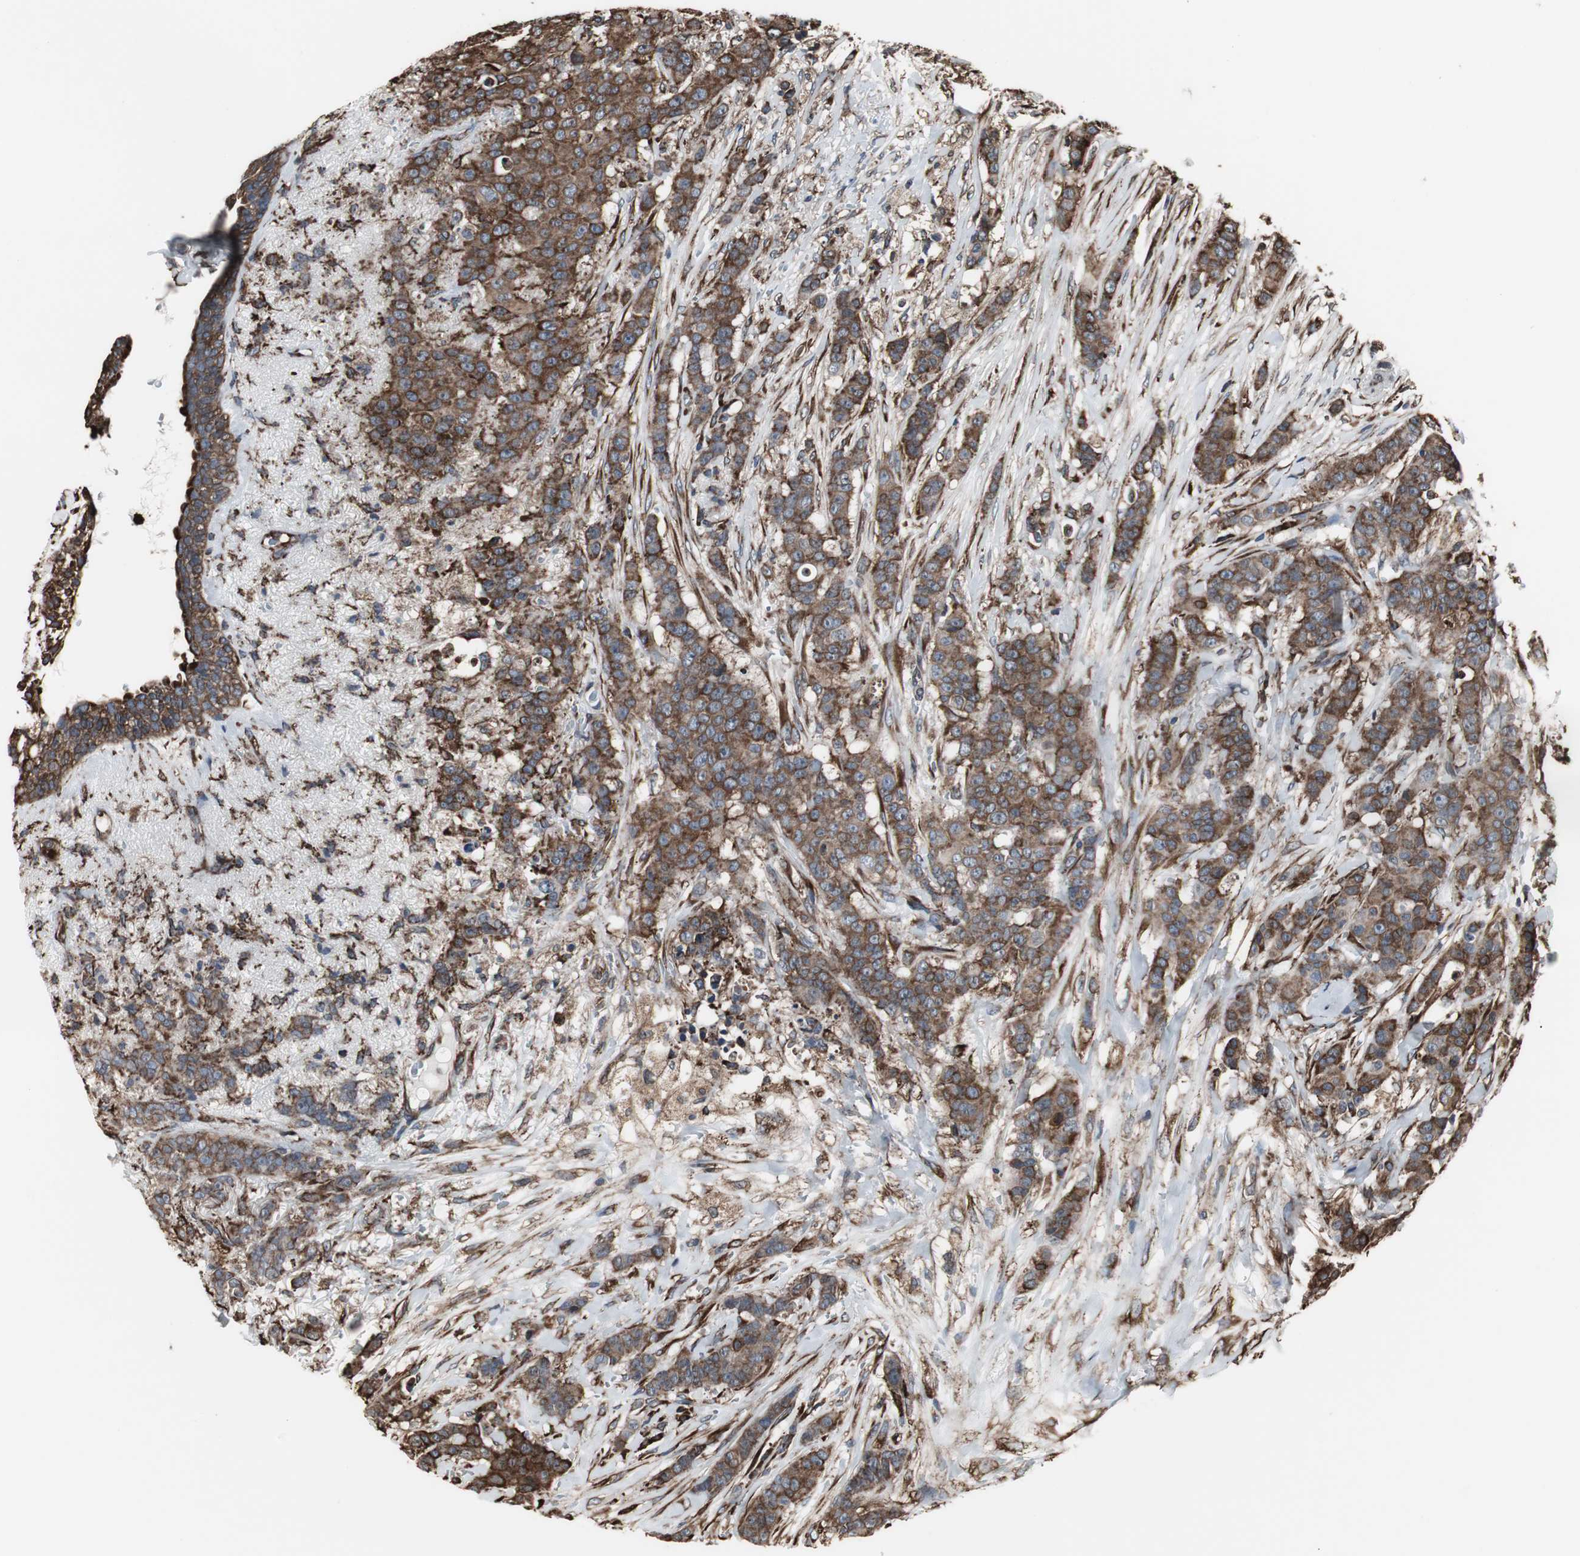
{"staining": {"intensity": "strong", "quantity": ">75%", "location": "cytoplasmic/membranous"}, "tissue": "breast cancer", "cell_type": "Tumor cells", "image_type": "cancer", "snomed": [{"axis": "morphology", "description": "Duct carcinoma"}, {"axis": "topography", "description": "Breast"}], "caption": "IHC of human breast cancer reveals high levels of strong cytoplasmic/membranous positivity in about >75% of tumor cells.", "gene": "CALU", "patient": {"sex": "female", "age": 40}}